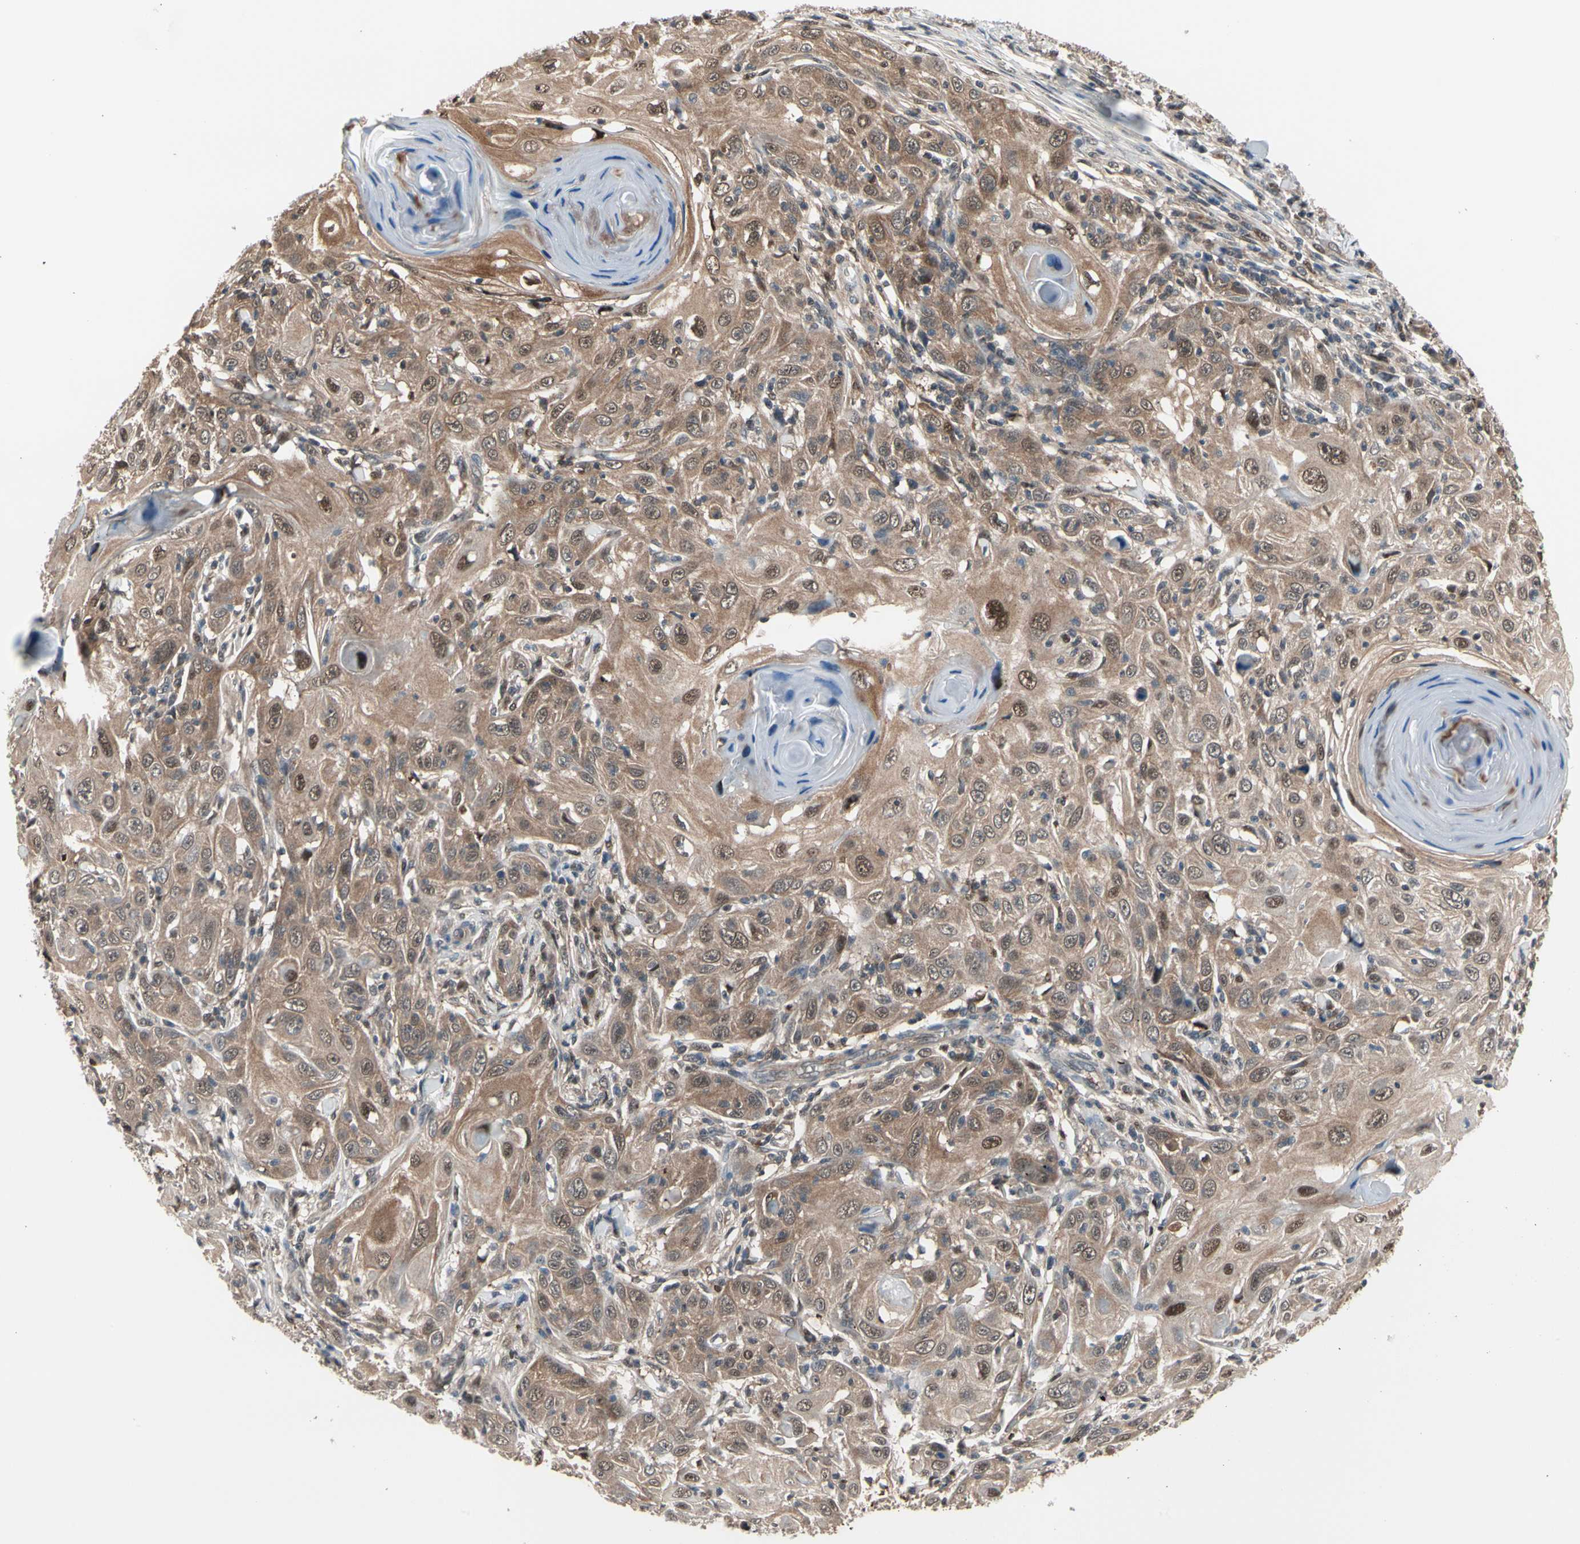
{"staining": {"intensity": "moderate", "quantity": ">75%", "location": "cytoplasmic/membranous,nuclear"}, "tissue": "skin cancer", "cell_type": "Tumor cells", "image_type": "cancer", "snomed": [{"axis": "morphology", "description": "Squamous cell carcinoma, NOS"}, {"axis": "topography", "description": "Skin"}], "caption": "Tumor cells demonstrate medium levels of moderate cytoplasmic/membranous and nuclear positivity in about >75% of cells in skin squamous cell carcinoma.", "gene": "PSMA2", "patient": {"sex": "female", "age": 88}}